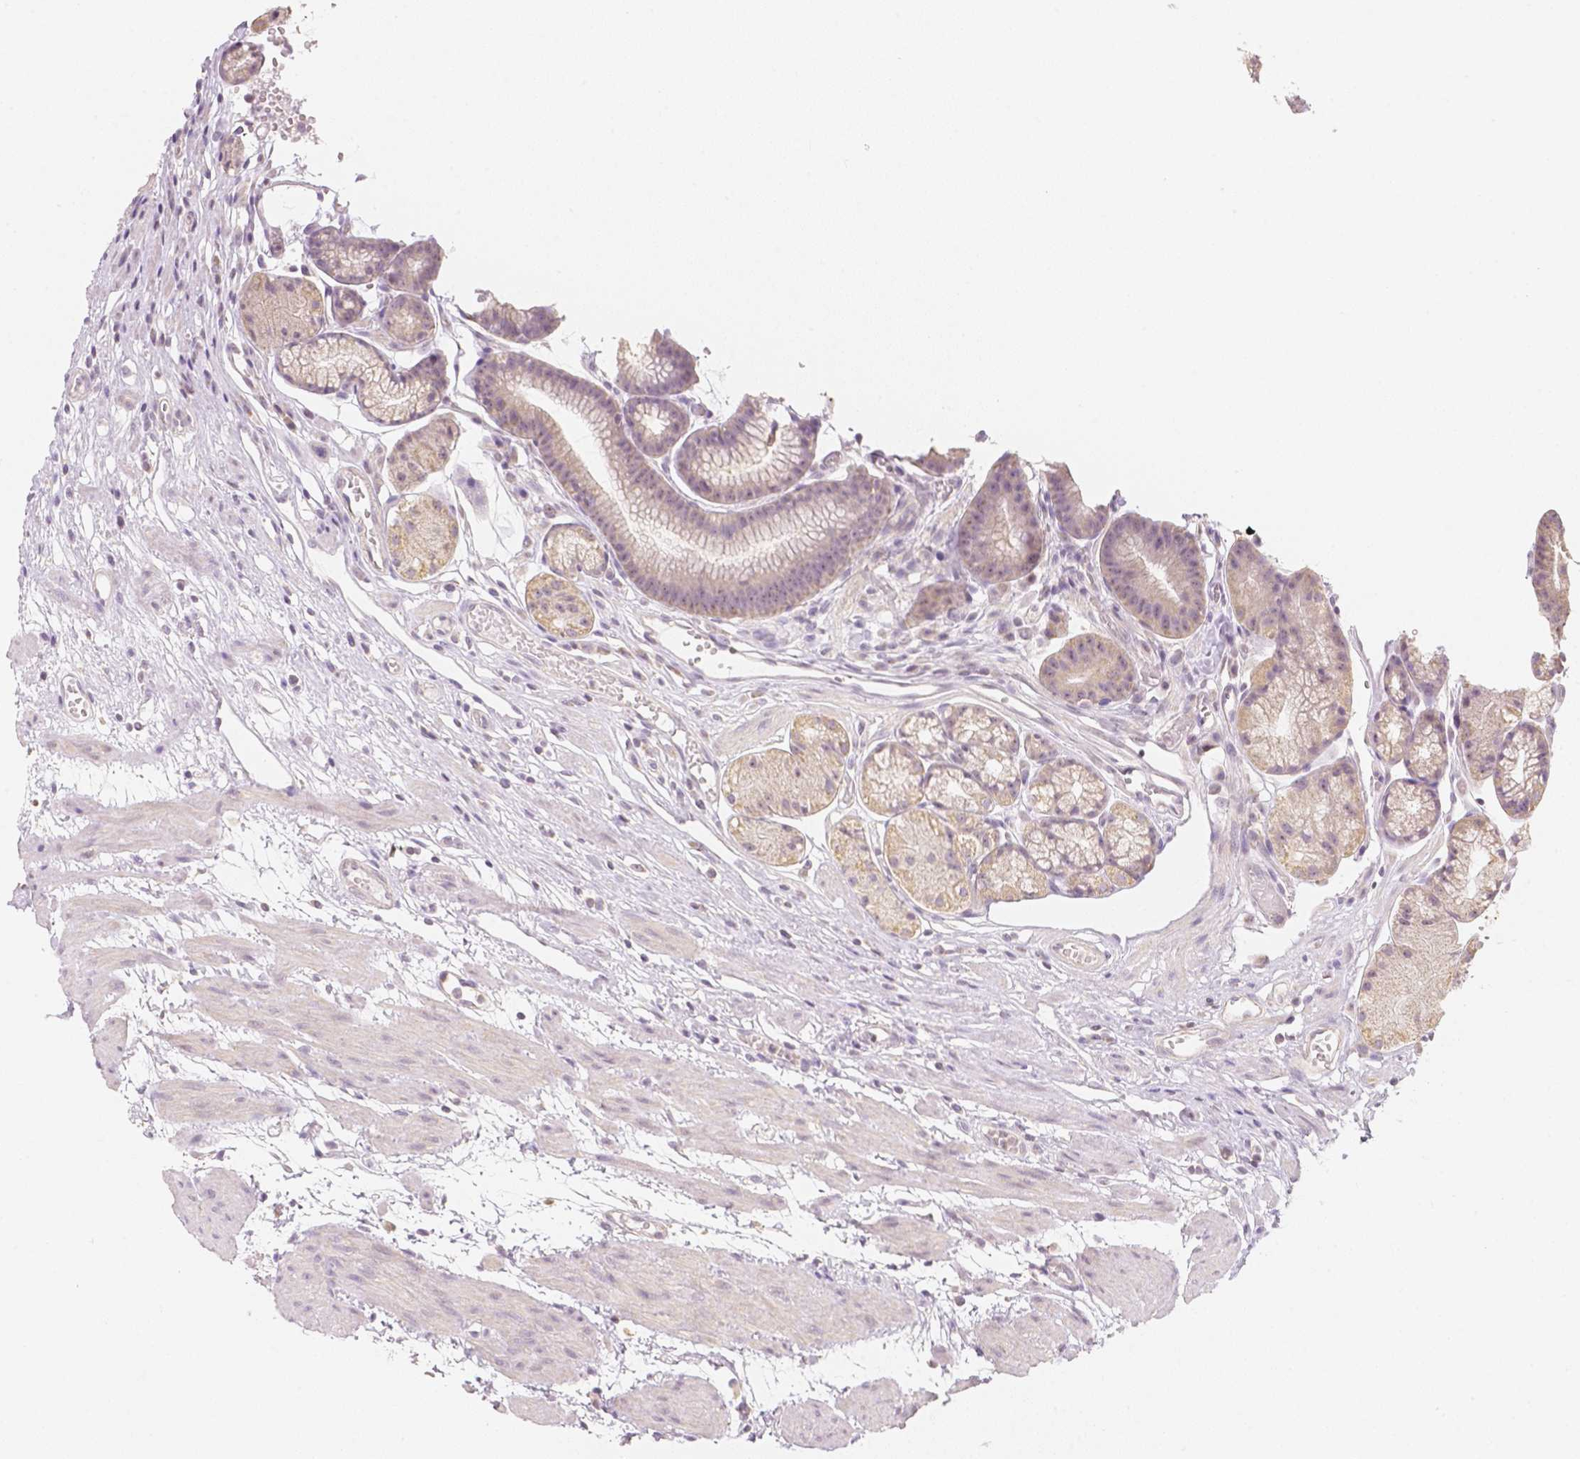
{"staining": {"intensity": "weak", "quantity": "25%-75%", "location": "cytoplasmic/membranous"}, "tissue": "stomach", "cell_type": "Glandular cells", "image_type": "normal", "snomed": [{"axis": "morphology", "description": "Normal tissue, NOS"}, {"axis": "topography", "description": "Smooth muscle"}, {"axis": "topography", "description": "Stomach"}], "caption": "Human stomach stained with a brown dye reveals weak cytoplasmic/membranous positive staining in approximately 25%-75% of glandular cells.", "gene": "NVL", "patient": {"sex": "male", "age": 70}}